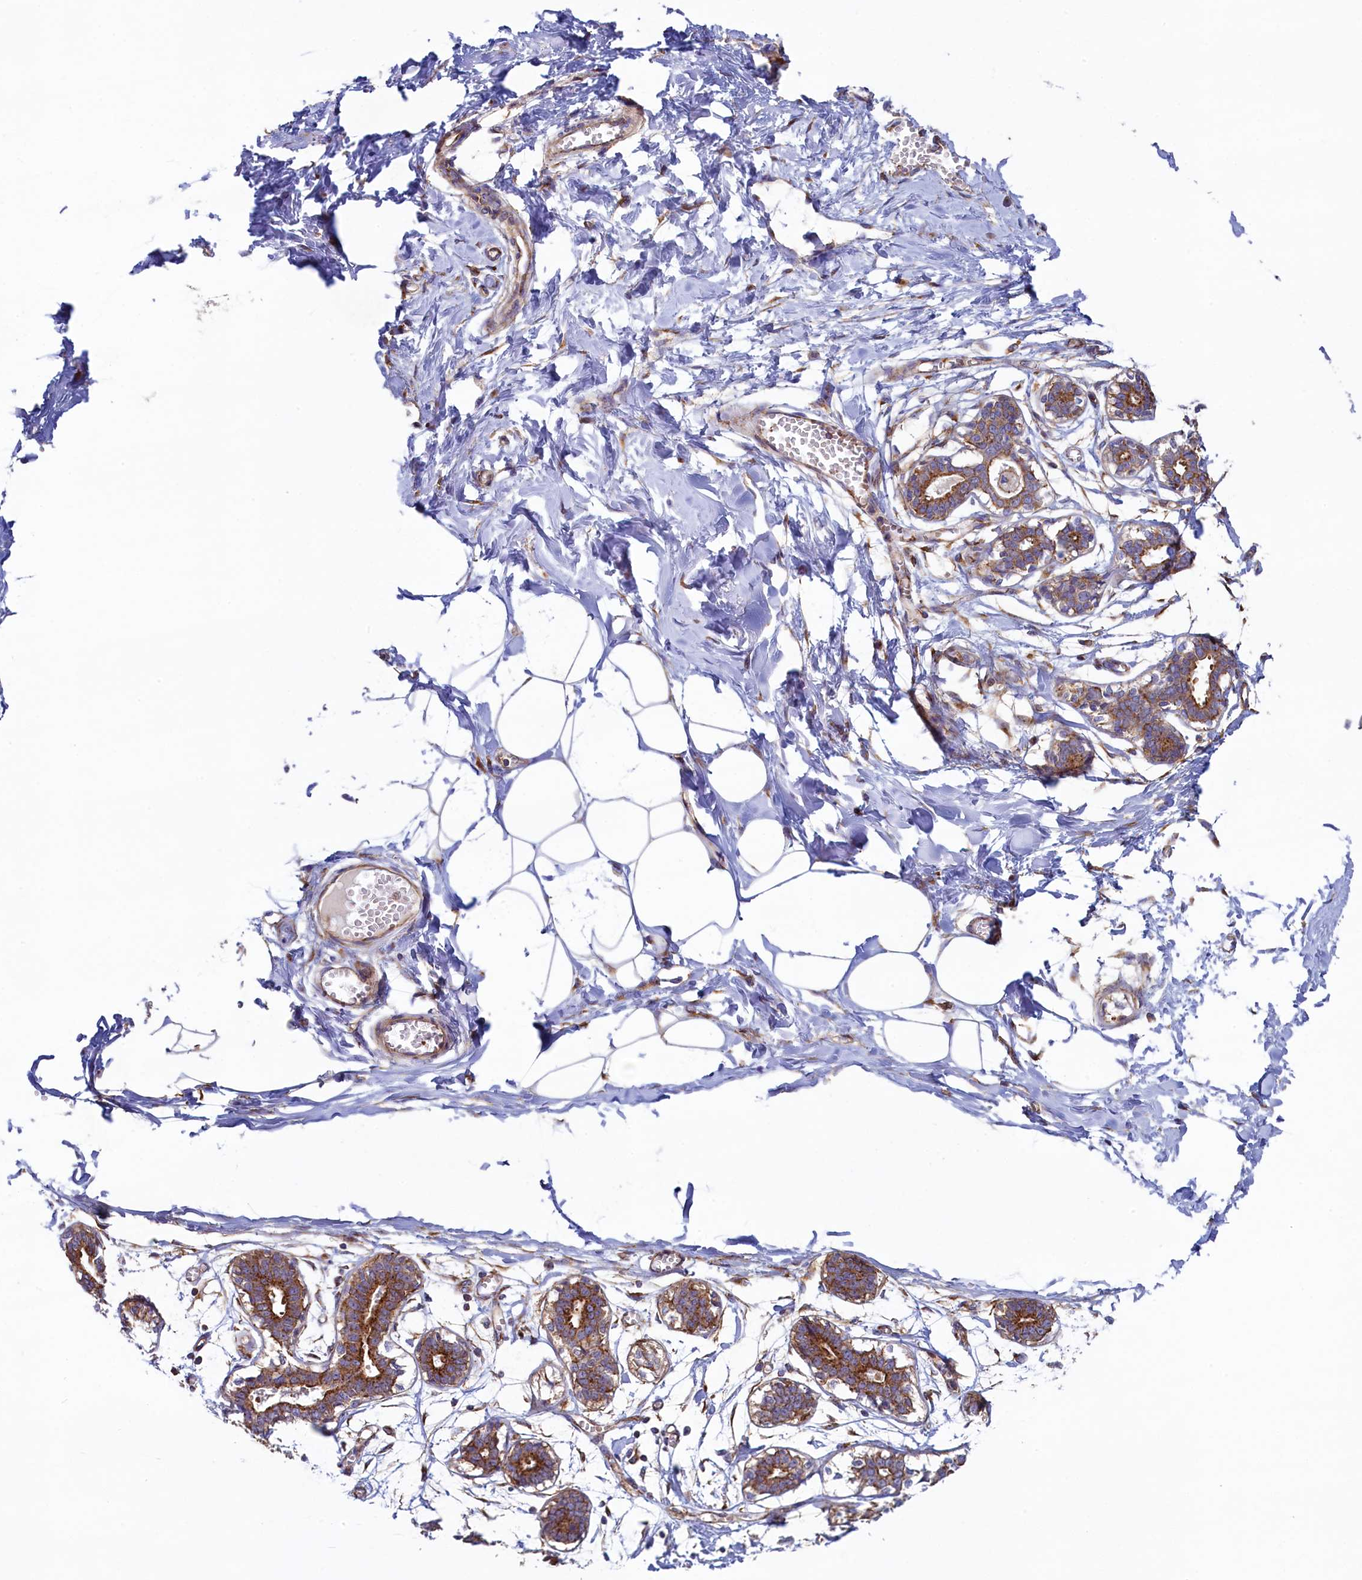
{"staining": {"intensity": "negative", "quantity": "none", "location": "none"}, "tissue": "breast", "cell_type": "Adipocytes", "image_type": "normal", "snomed": [{"axis": "morphology", "description": "Normal tissue, NOS"}, {"axis": "topography", "description": "Breast"}], "caption": "Immunohistochemistry of normal breast displays no staining in adipocytes. Brightfield microscopy of IHC stained with DAB (3,3'-diaminobenzidine) (brown) and hematoxylin (blue), captured at high magnification.", "gene": "GPR21", "patient": {"sex": "female", "age": 27}}